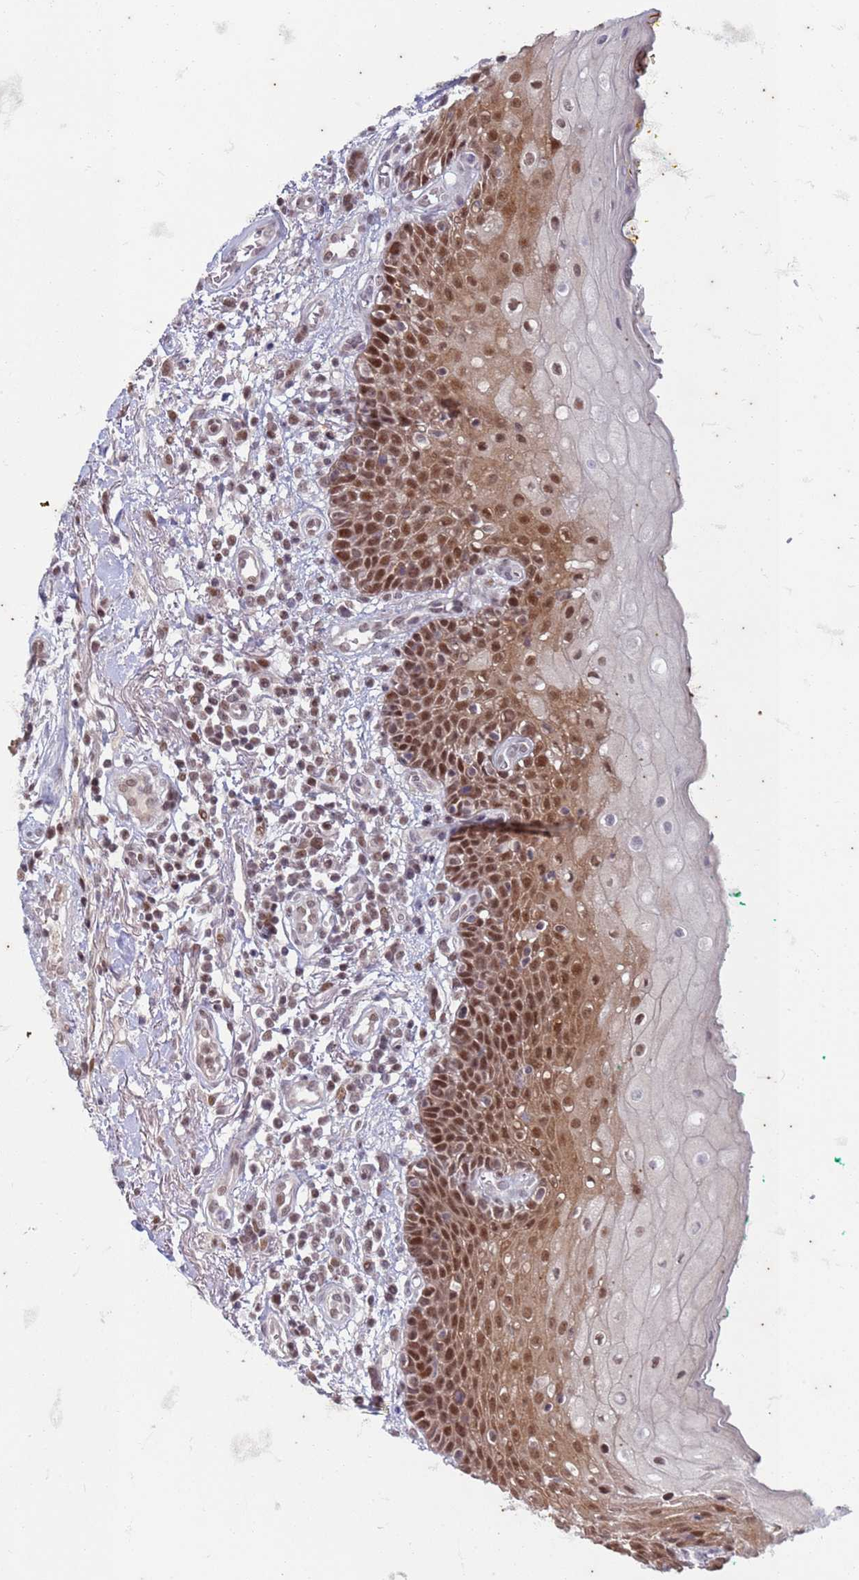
{"staining": {"intensity": "moderate", "quantity": ">75%", "location": "cytoplasmic/membranous,nuclear"}, "tissue": "oral mucosa", "cell_type": "Squamous epithelial cells", "image_type": "normal", "snomed": [{"axis": "morphology", "description": "Normal tissue, NOS"}, {"axis": "morphology", "description": "Squamous cell carcinoma, NOS"}, {"axis": "topography", "description": "Oral tissue"}, {"axis": "topography", "description": "Tounge, NOS"}, {"axis": "topography", "description": "Head-Neck"}], "caption": "A micrograph showing moderate cytoplasmic/membranous,nuclear staining in approximately >75% of squamous epithelial cells in benign oral mucosa, as visualized by brown immunohistochemical staining.", "gene": "TRMT6", "patient": {"sex": "male", "age": 79}}